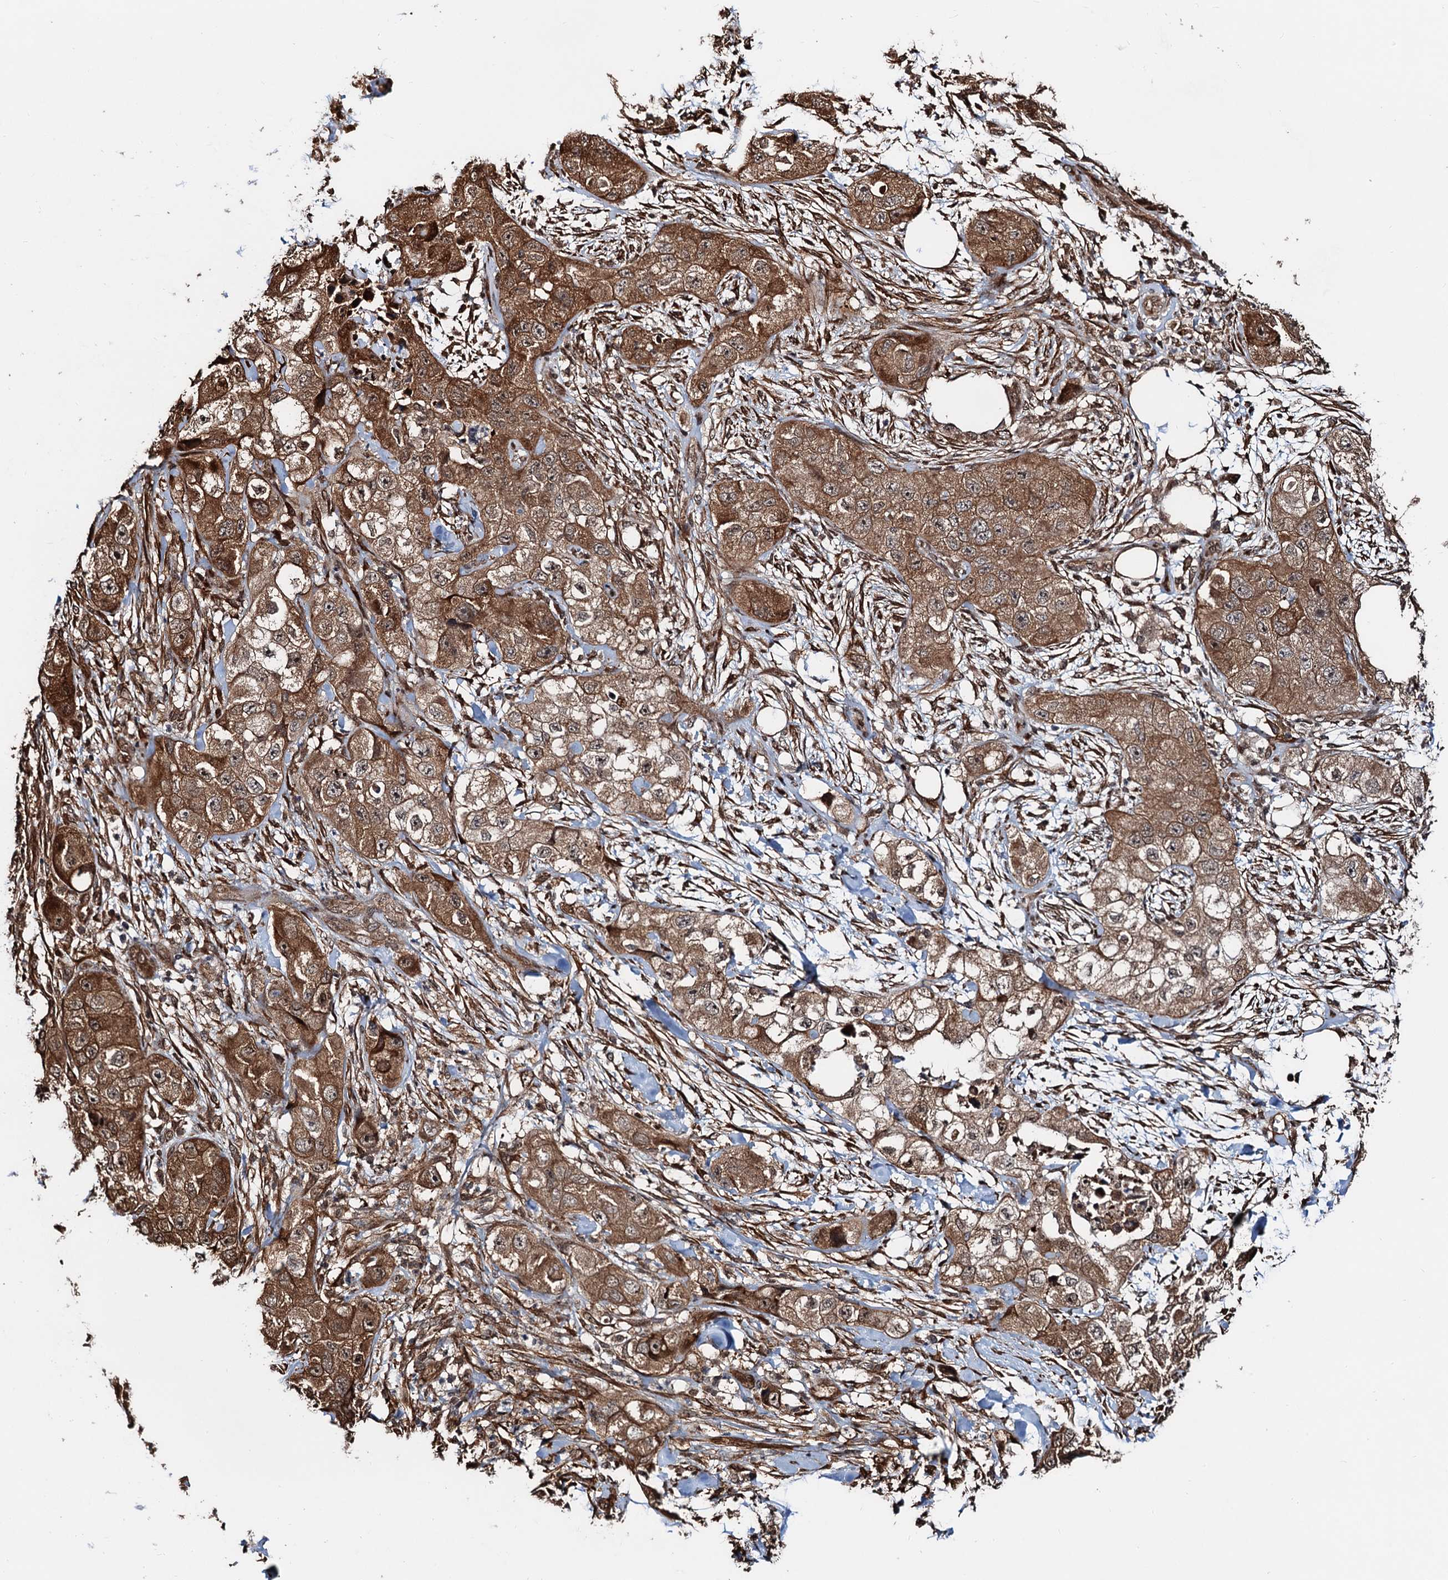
{"staining": {"intensity": "moderate", "quantity": ">75%", "location": "cytoplasmic/membranous"}, "tissue": "skin cancer", "cell_type": "Tumor cells", "image_type": "cancer", "snomed": [{"axis": "morphology", "description": "Squamous cell carcinoma, NOS"}, {"axis": "topography", "description": "Skin"}, {"axis": "topography", "description": "Subcutis"}], "caption": "Human skin squamous cell carcinoma stained with a brown dye shows moderate cytoplasmic/membranous positive expression in approximately >75% of tumor cells.", "gene": "SNRNP25", "patient": {"sex": "male", "age": 73}}